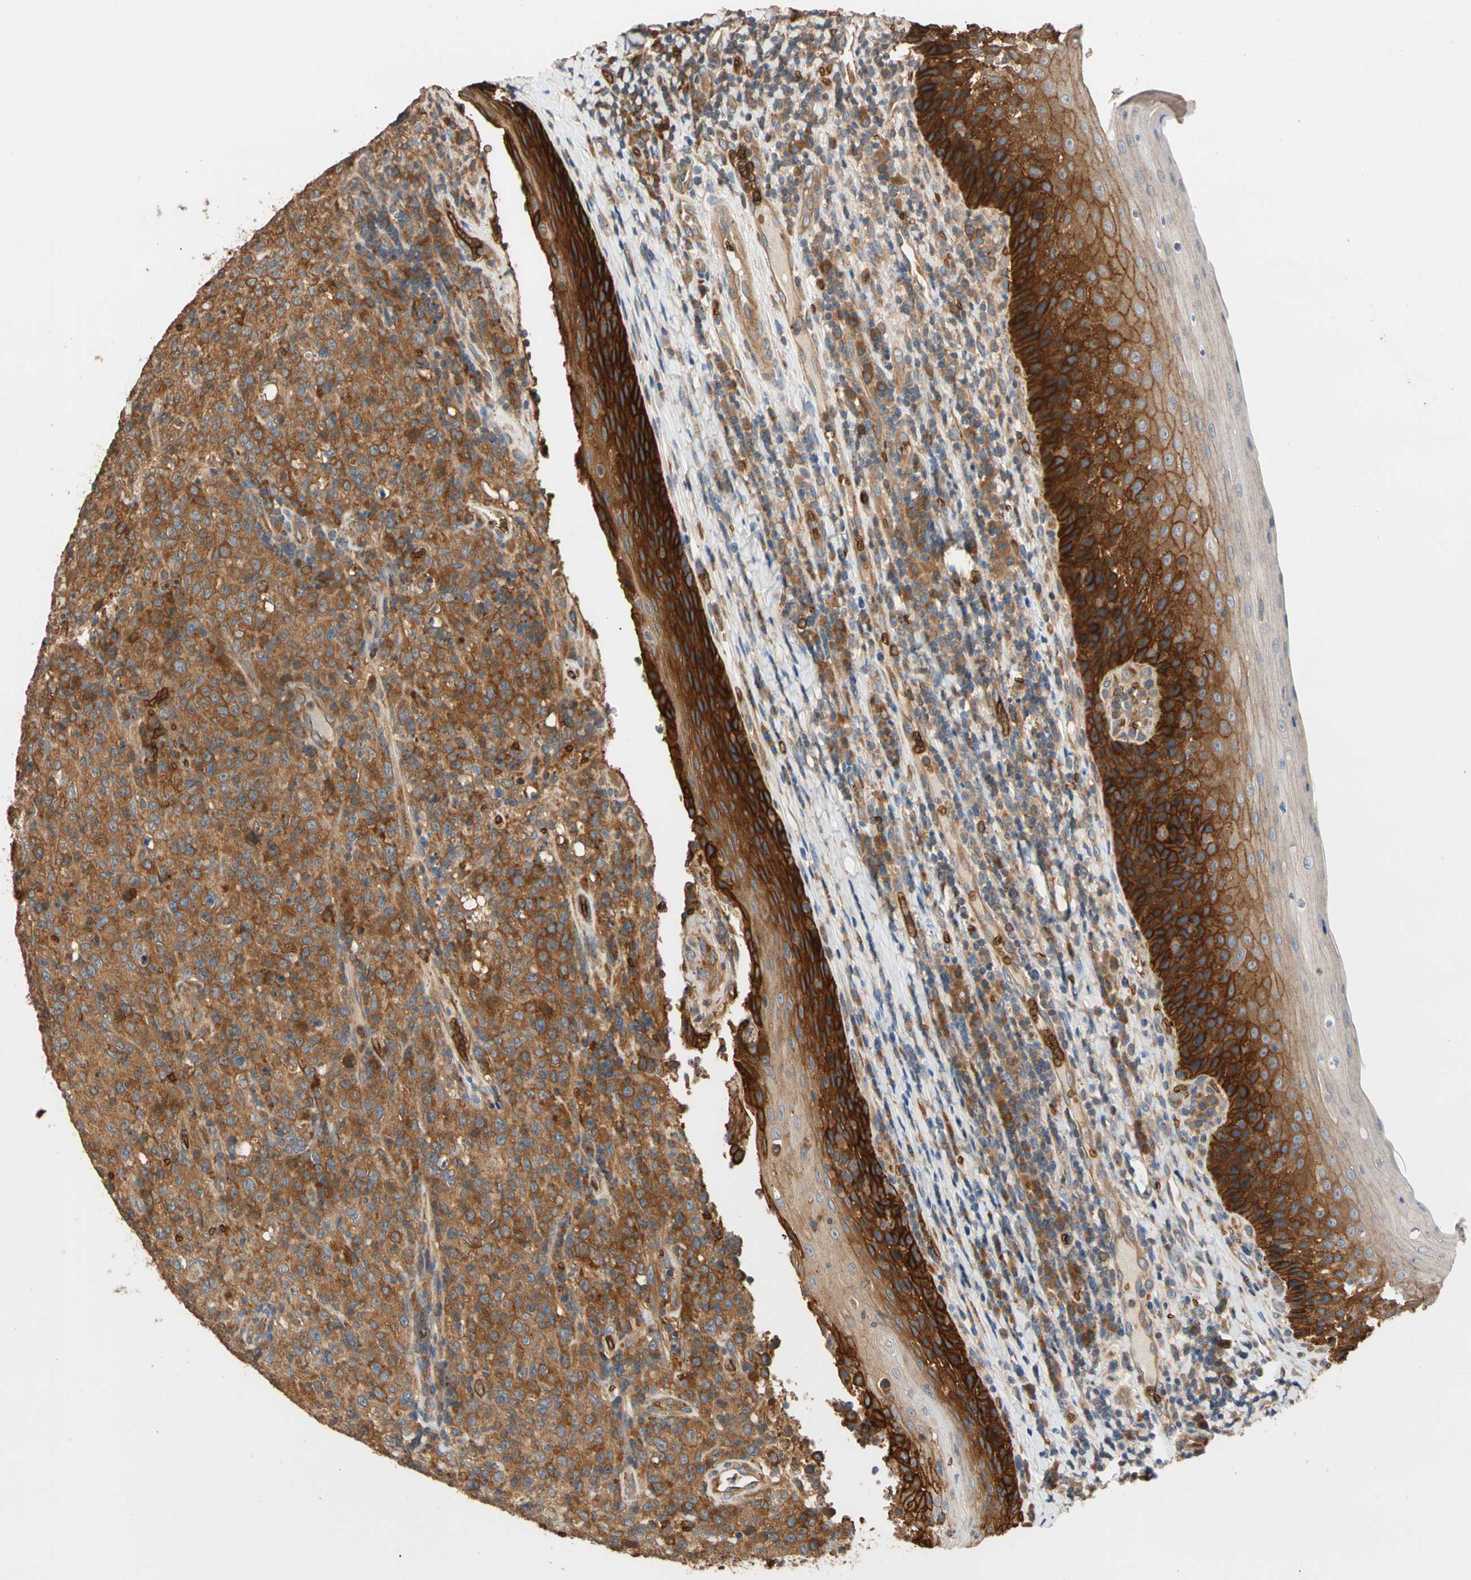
{"staining": {"intensity": "strong", "quantity": ">75%", "location": "cytoplasmic/membranous"}, "tissue": "lymphoma", "cell_type": "Tumor cells", "image_type": "cancer", "snomed": [{"axis": "morphology", "description": "Malignant lymphoma, non-Hodgkin's type, High grade"}, {"axis": "topography", "description": "Tonsil"}], "caption": "Protein staining by immunohistochemistry (IHC) displays strong cytoplasmic/membranous positivity in approximately >75% of tumor cells in lymphoma.", "gene": "RIOK2", "patient": {"sex": "female", "age": 36}}